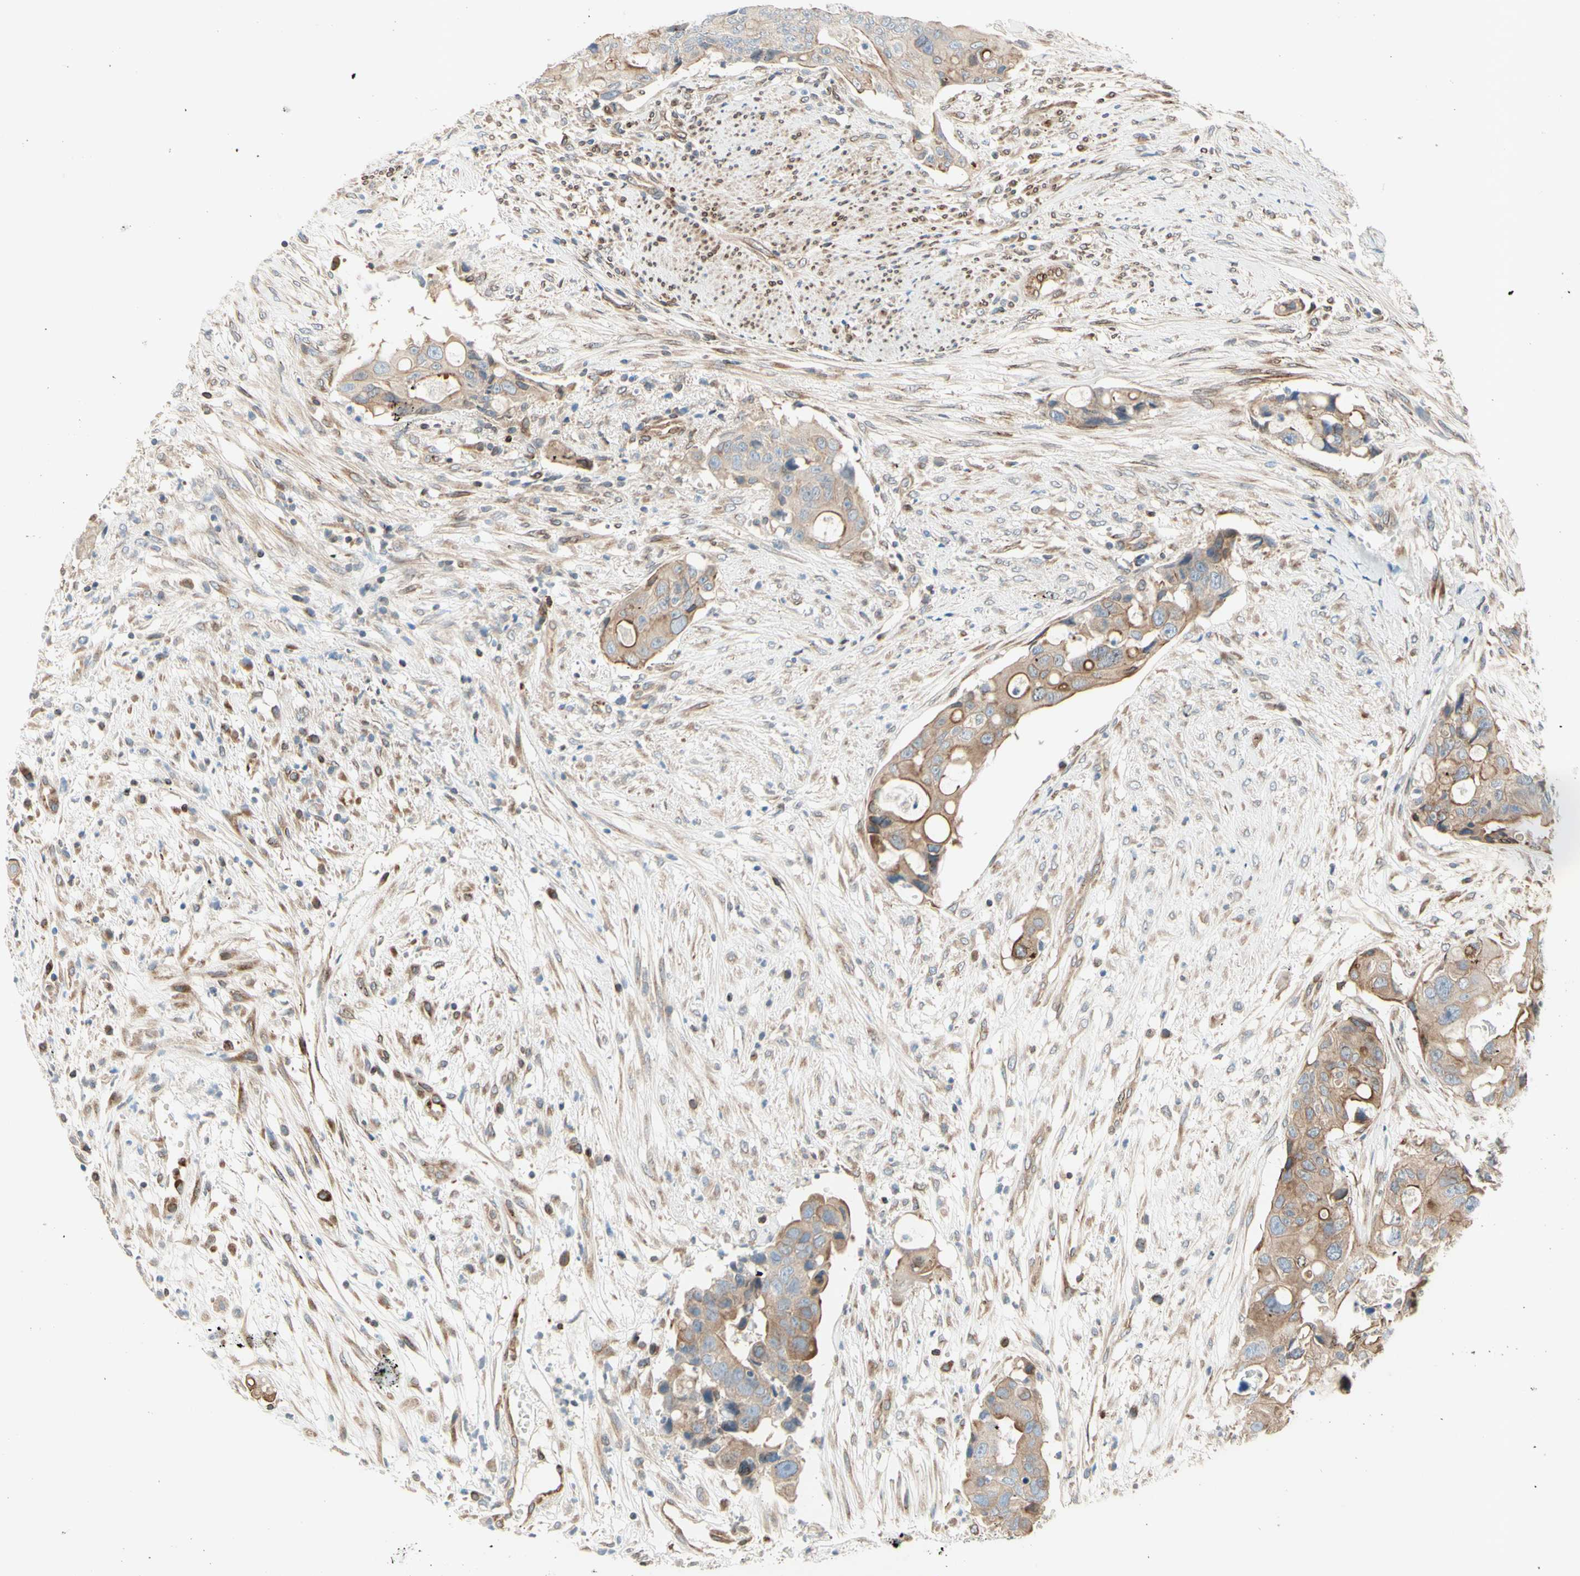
{"staining": {"intensity": "weak", "quantity": ">75%", "location": "cytoplasmic/membranous"}, "tissue": "colorectal cancer", "cell_type": "Tumor cells", "image_type": "cancer", "snomed": [{"axis": "morphology", "description": "Adenocarcinoma, NOS"}, {"axis": "topography", "description": "Colon"}], "caption": "Tumor cells reveal weak cytoplasmic/membranous staining in approximately >75% of cells in colorectal cancer (adenocarcinoma).", "gene": "TRAF2", "patient": {"sex": "female", "age": 57}}